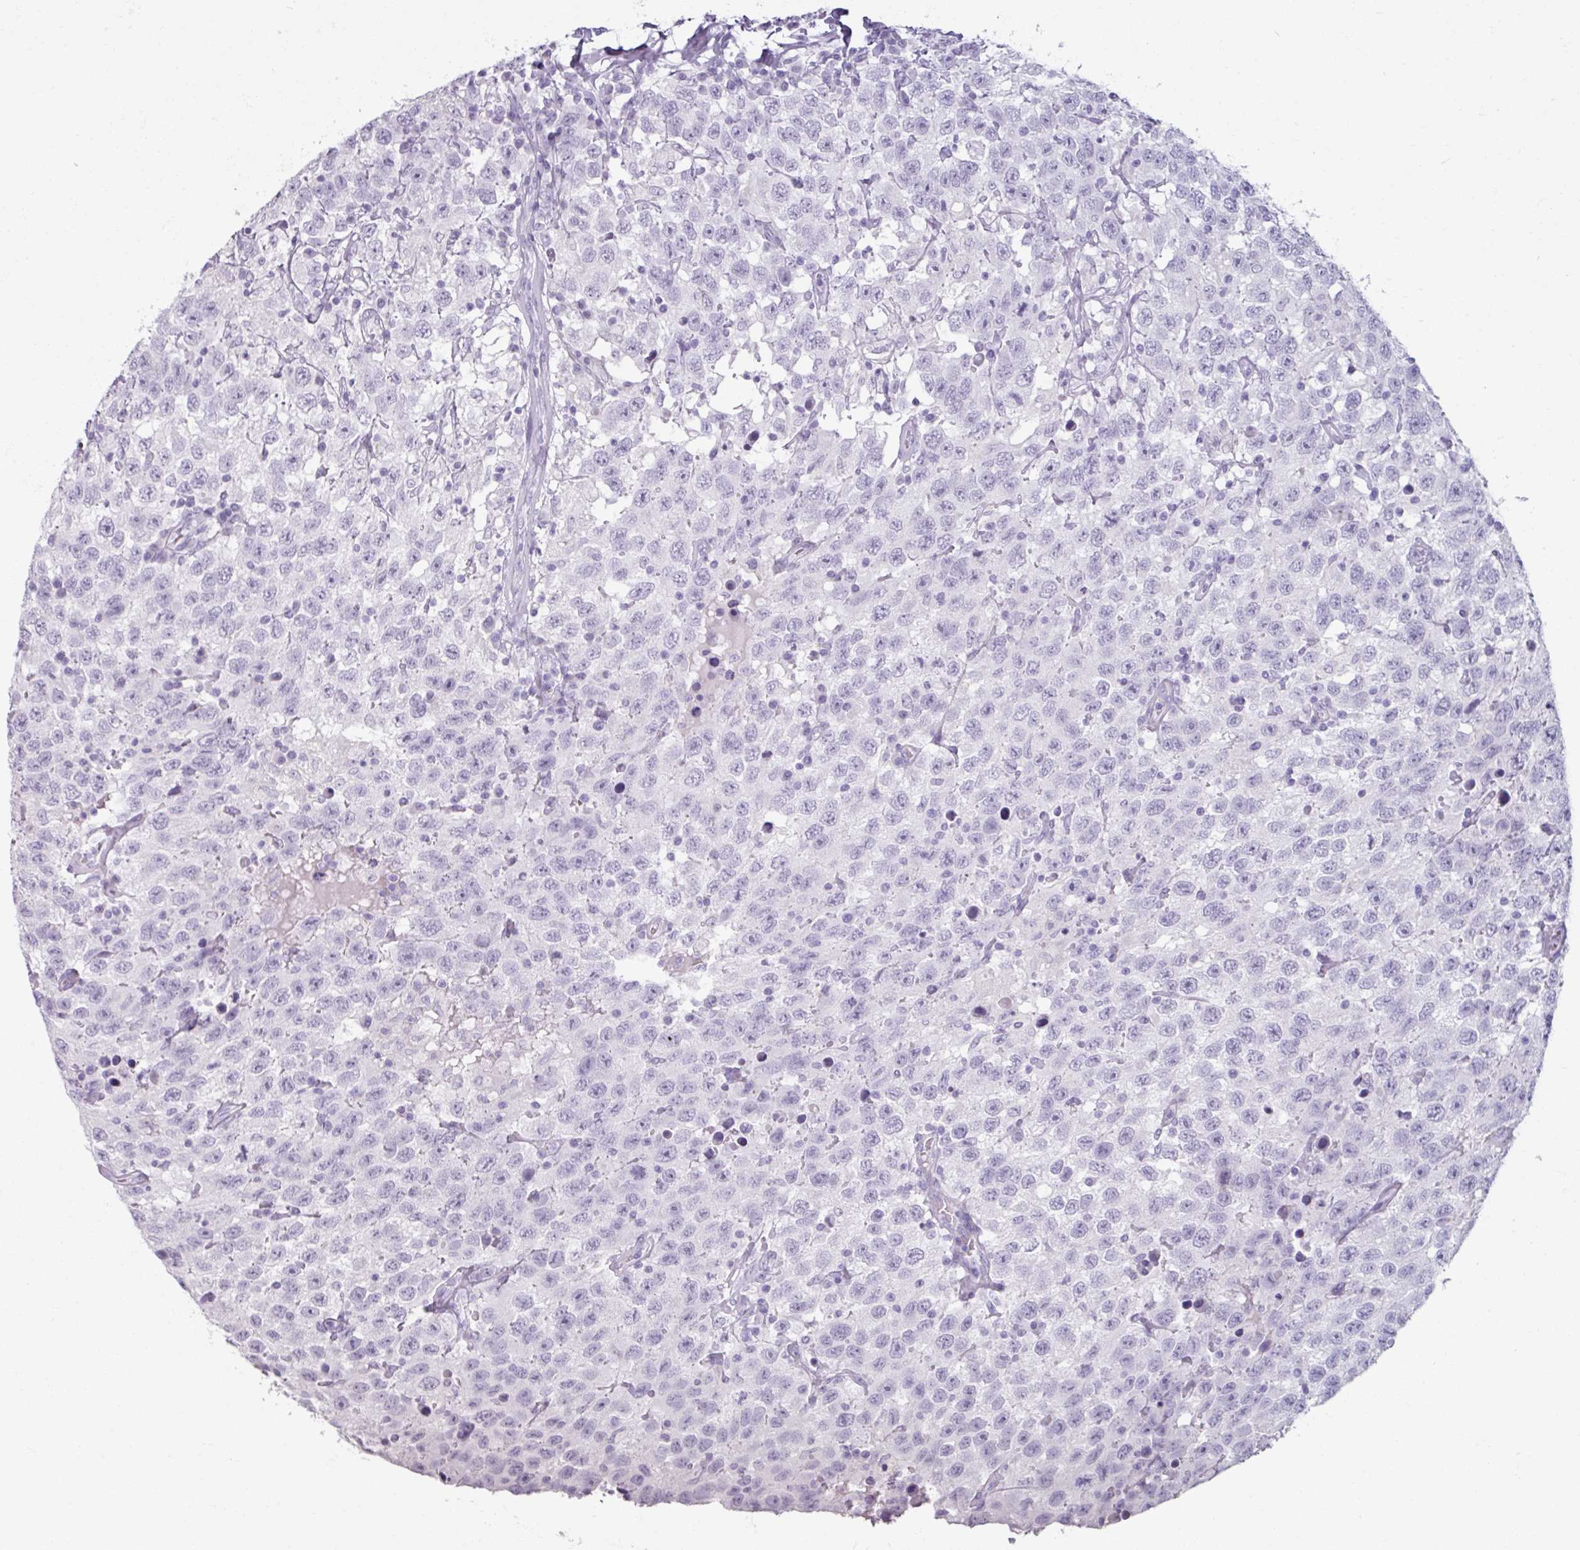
{"staining": {"intensity": "negative", "quantity": "none", "location": "none"}, "tissue": "testis cancer", "cell_type": "Tumor cells", "image_type": "cancer", "snomed": [{"axis": "morphology", "description": "Seminoma, NOS"}, {"axis": "topography", "description": "Testis"}], "caption": "IHC of human testis seminoma exhibits no expression in tumor cells.", "gene": "ARG1", "patient": {"sex": "male", "age": 41}}